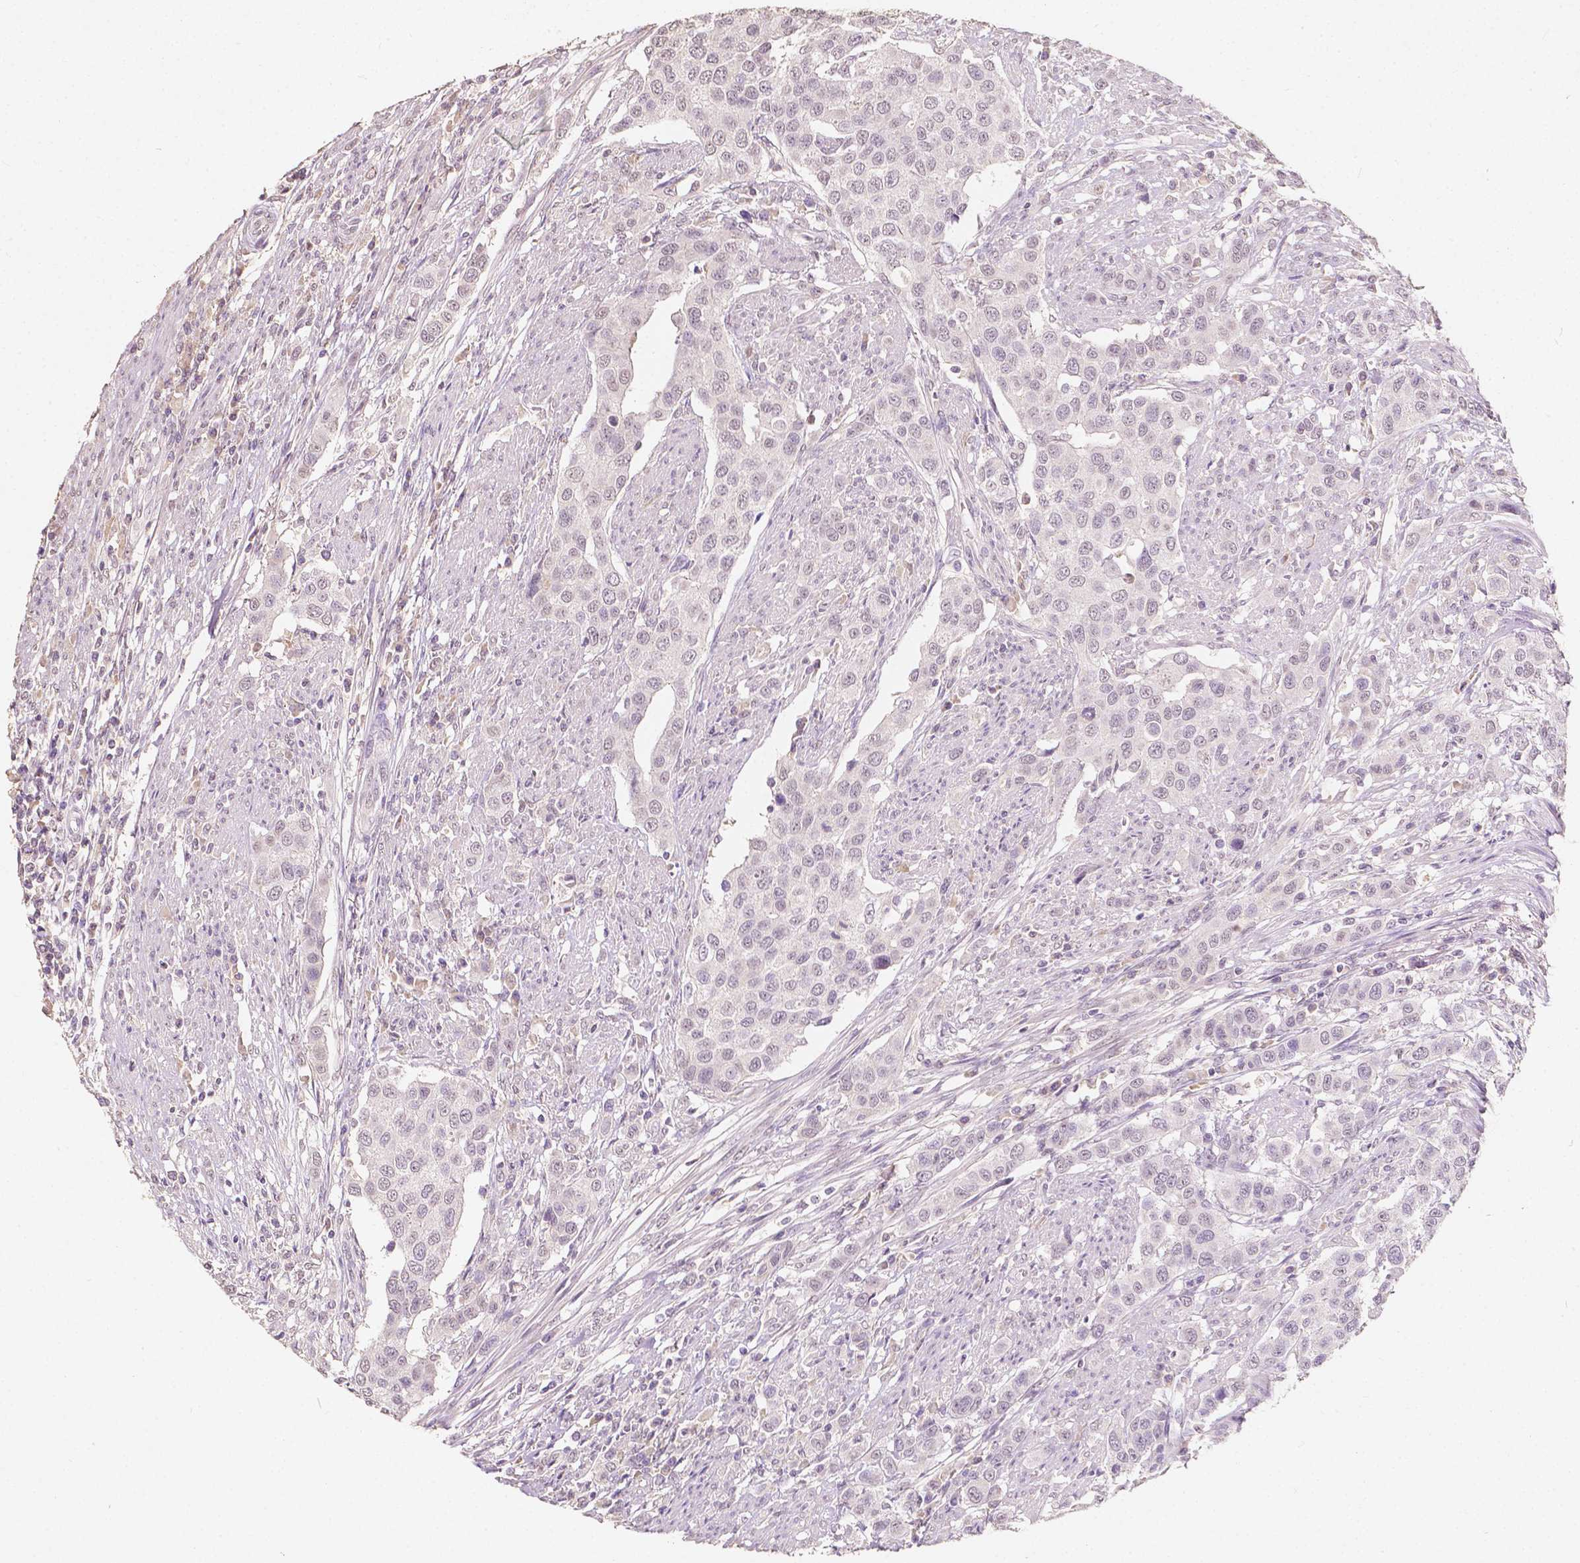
{"staining": {"intensity": "negative", "quantity": "none", "location": "none"}, "tissue": "urothelial cancer", "cell_type": "Tumor cells", "image_type": "cancer", "snomed": [{"axis": "morphology", "description": "Urothelial carcinoma, High grade"}, {"axis": "topography", "description": "Urinary bladder"}], "caption": "There is no significant positivity in tumor cells of urothelial carcinoma (high-grade).", "gene": "SOX15", "patient": {"sex": "female", "age": 58}}